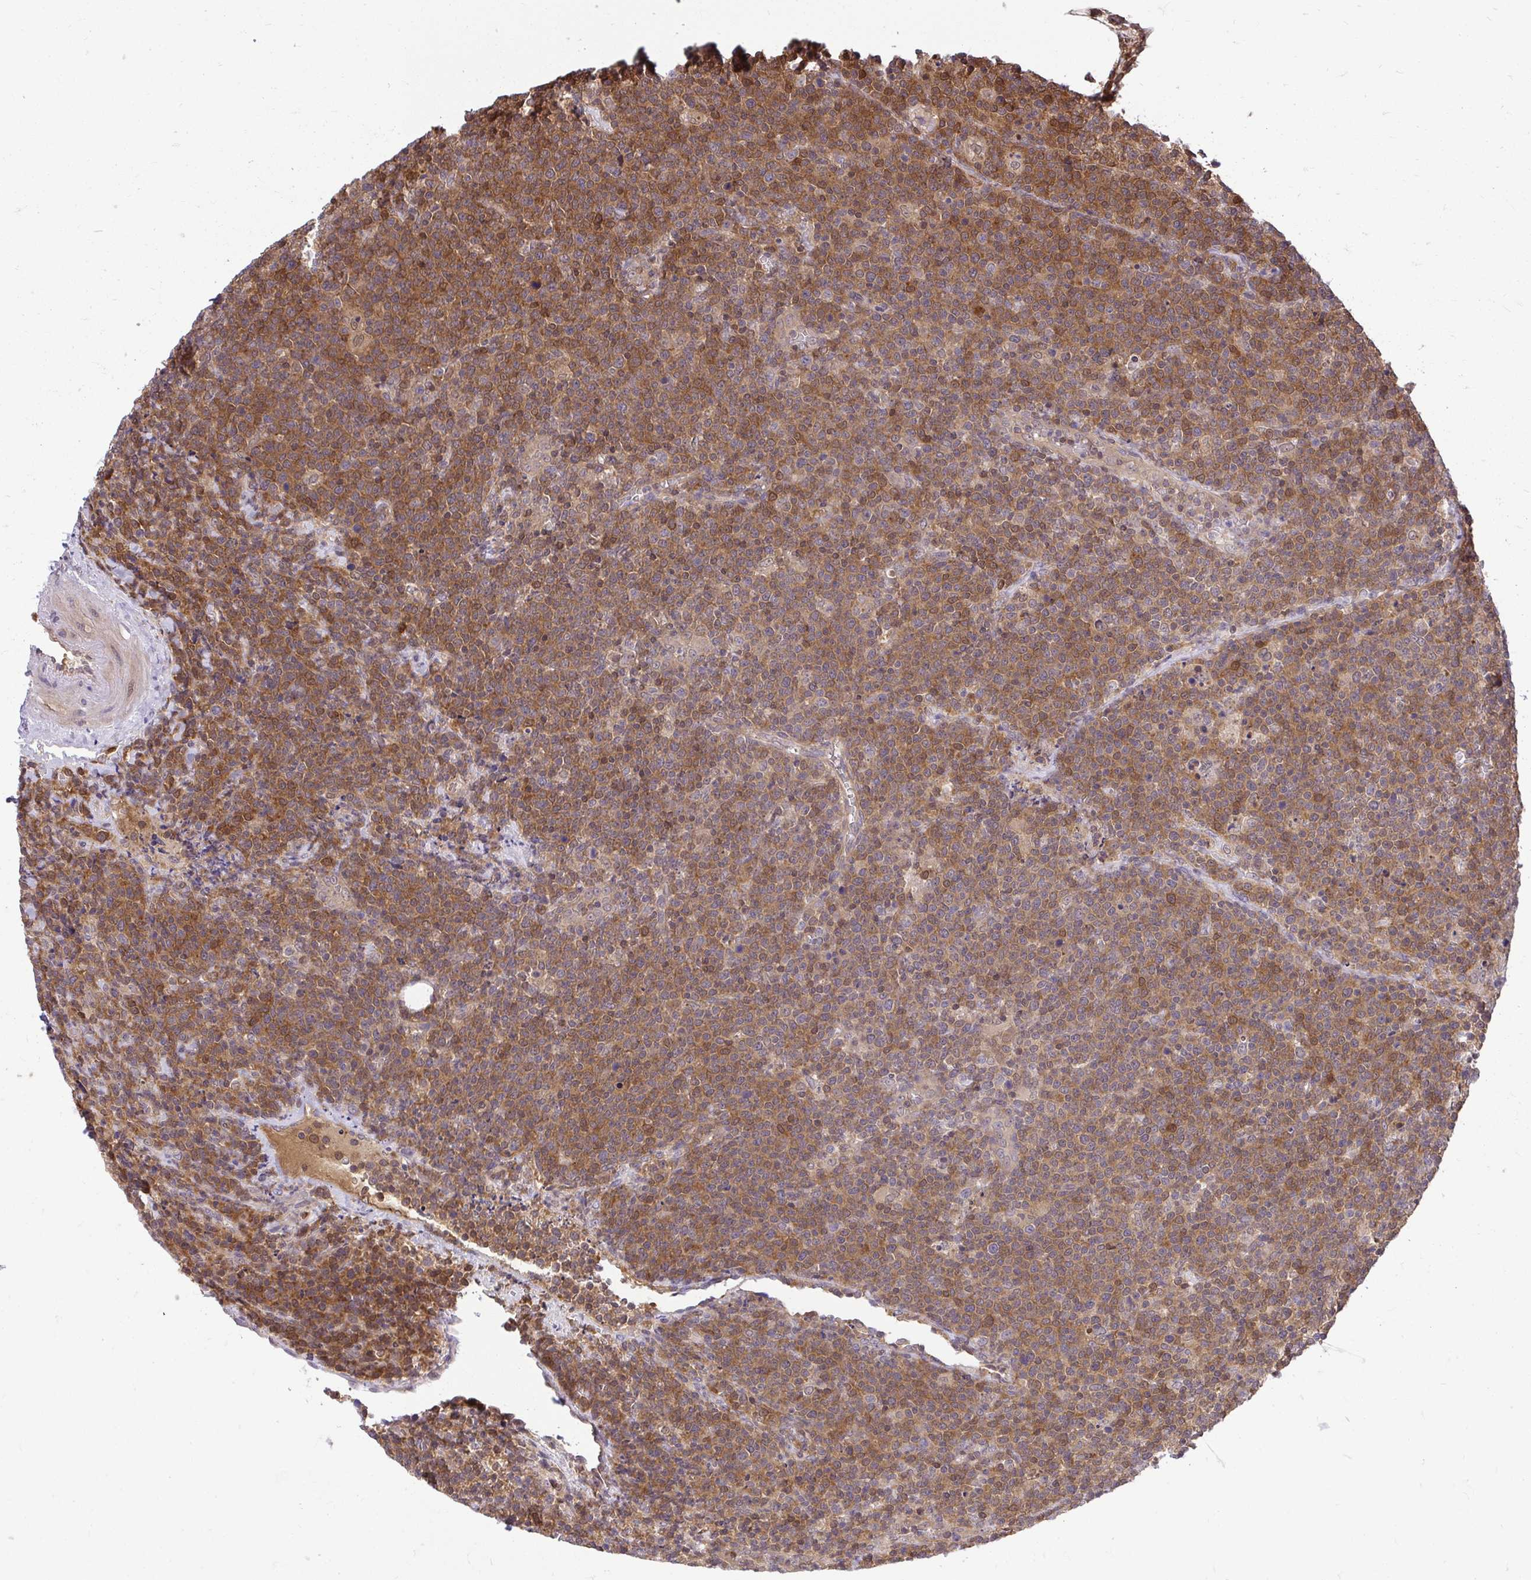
{"staining": {"intensity": "moderate", "quantity": "25%-75%", "location": "cytoplasmic/membranous"}, "tissue": "lymphoma", "cell_type": "Tumor cells", "image_type": "cancer", "snomed": [{"axis": "morphology", "description": "Malignant lymphoma, non-Hodgkin's type, High grade"}, {"axis": "topography", "description": "Lymph node"}], "caption": "A micrograph showing moderate cytoplasmic/membranous staining in about 25%-75% of tumor cells in high-grade malignant lymphoma, non-Hodgkin's type, as visualized by brown immunohistochemical staining.", "gene": "HDHD2", "patient": {"sex": "male", "age": 61}}